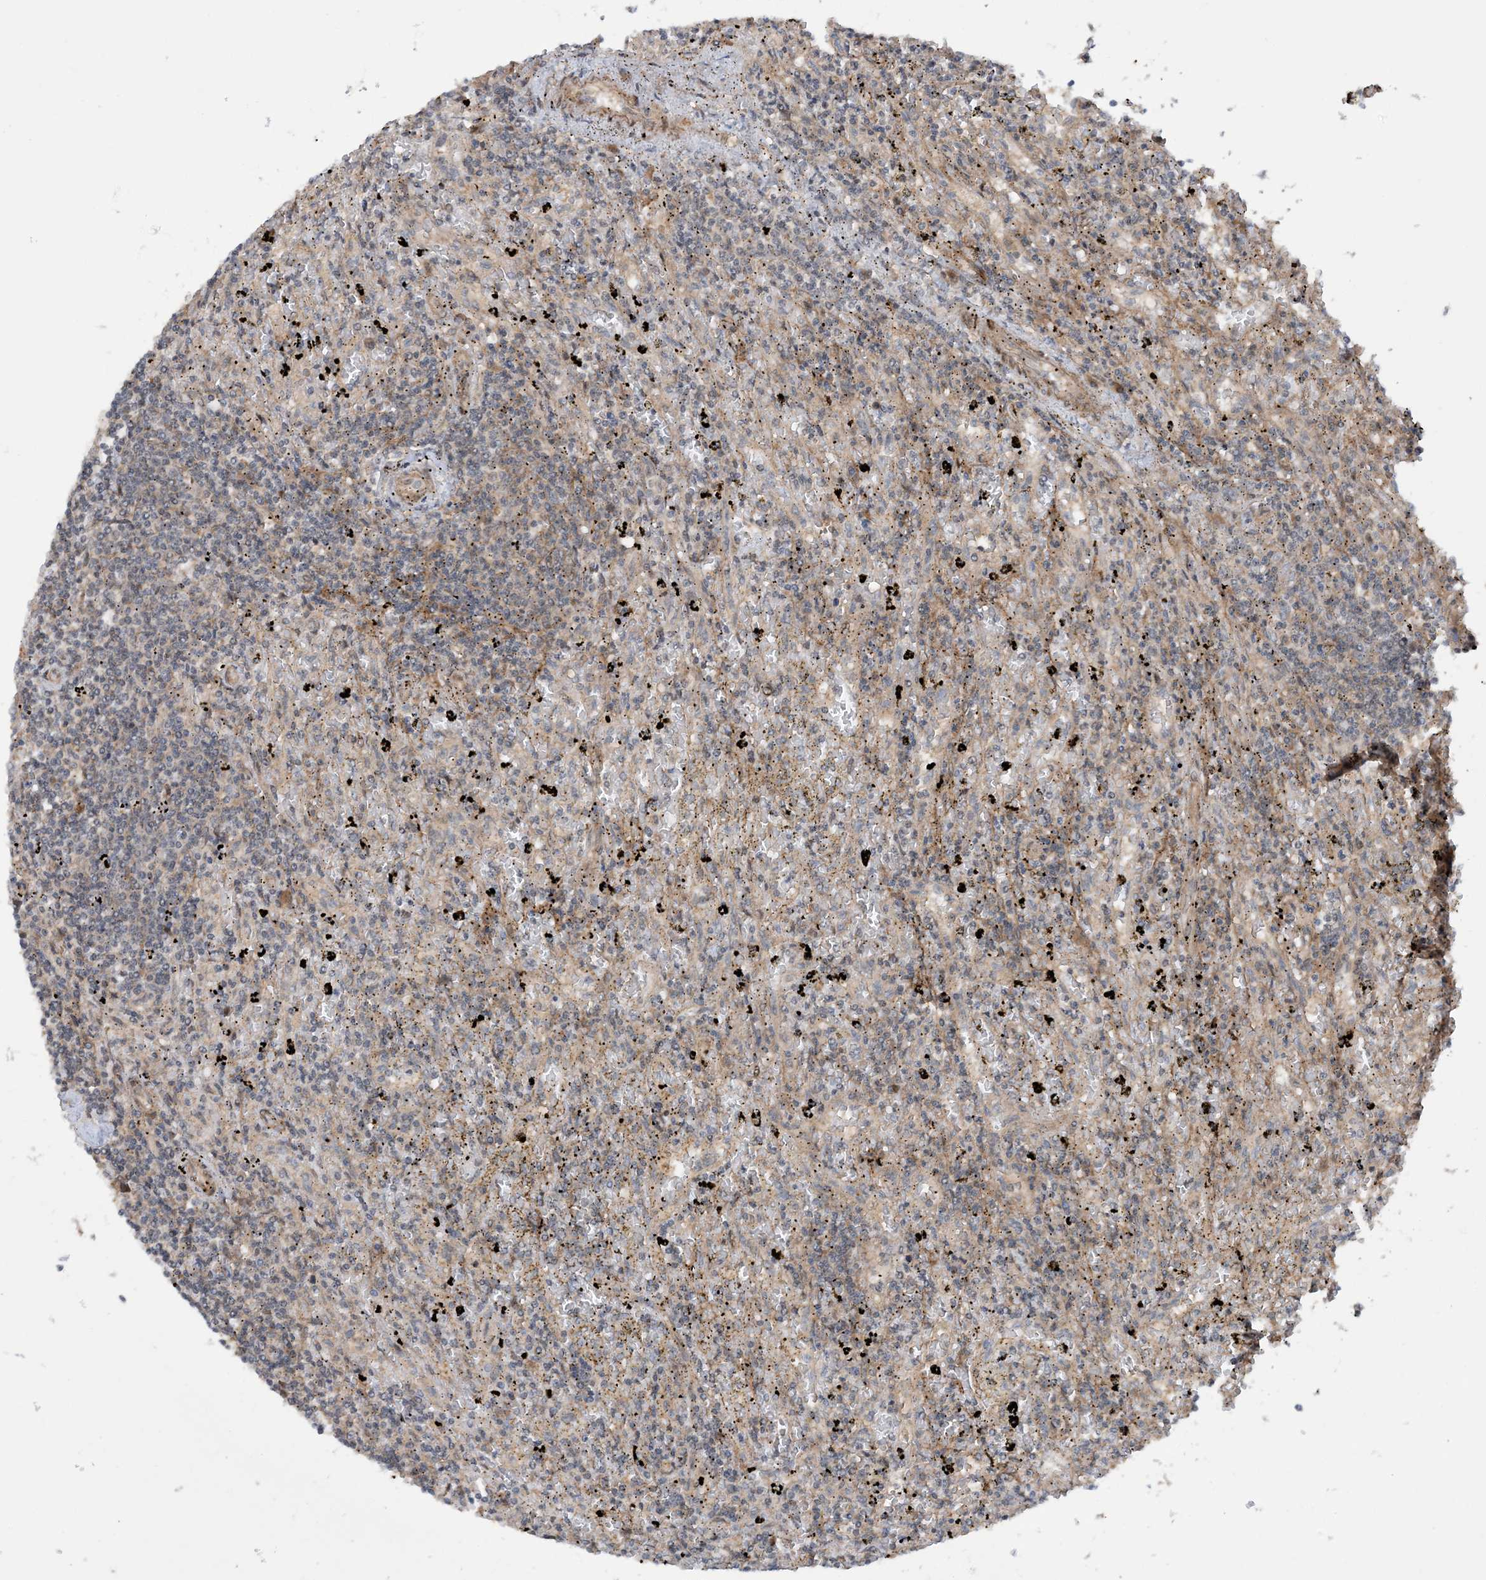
{"staining": {"intensity": "negative", "quantity": "none", "location": "none"}, "tissue": "lymphoma", "cell_type": "Tumor cells", "image_type": "cancer", "snomed": [{"axis": "morphology", "description": "Malignant lymphoma, non-Hodgkin's type, Low grade"}, {"axis": "topography", "description": "Spleen"}], "caption": "Tumor cells show no significant protein positivity in lymphoma.", "gene": "HEMK1", "patient": {"sex": "male", "age": 76}}